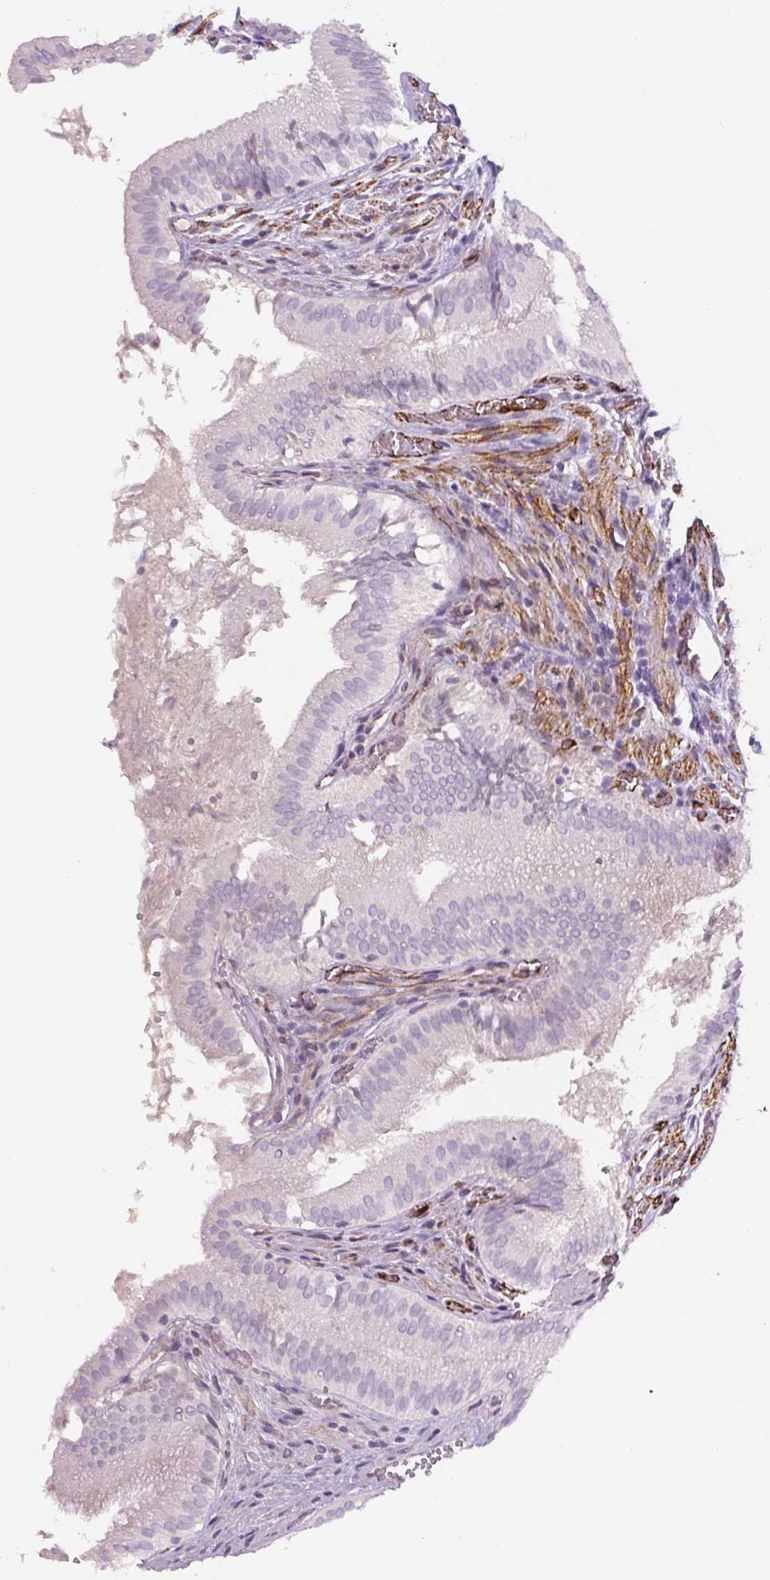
{"staining": {"intensity": "negative", "quantity": "none", "location": "none"}, "tissue": "gallbladder", "cell_type": "Glandular cells", "image_type": "normal", "snomed": [{"axis": "morphology", "description": "Normal tissue, NOS"}, {"axis": "topography", "description": "Gallbladder"}, {"axis": "topography", "description": "Peripheral nerve tissue"}], "caption": "IHC histopathology image of unremarkable gallbladder: gallbladder stained with DAB (3,3'-diaminobenzidine) displays no significant protein staining in glandular cells.", "gene": "NES", "patient": {"sex": "male", "age": 17}}